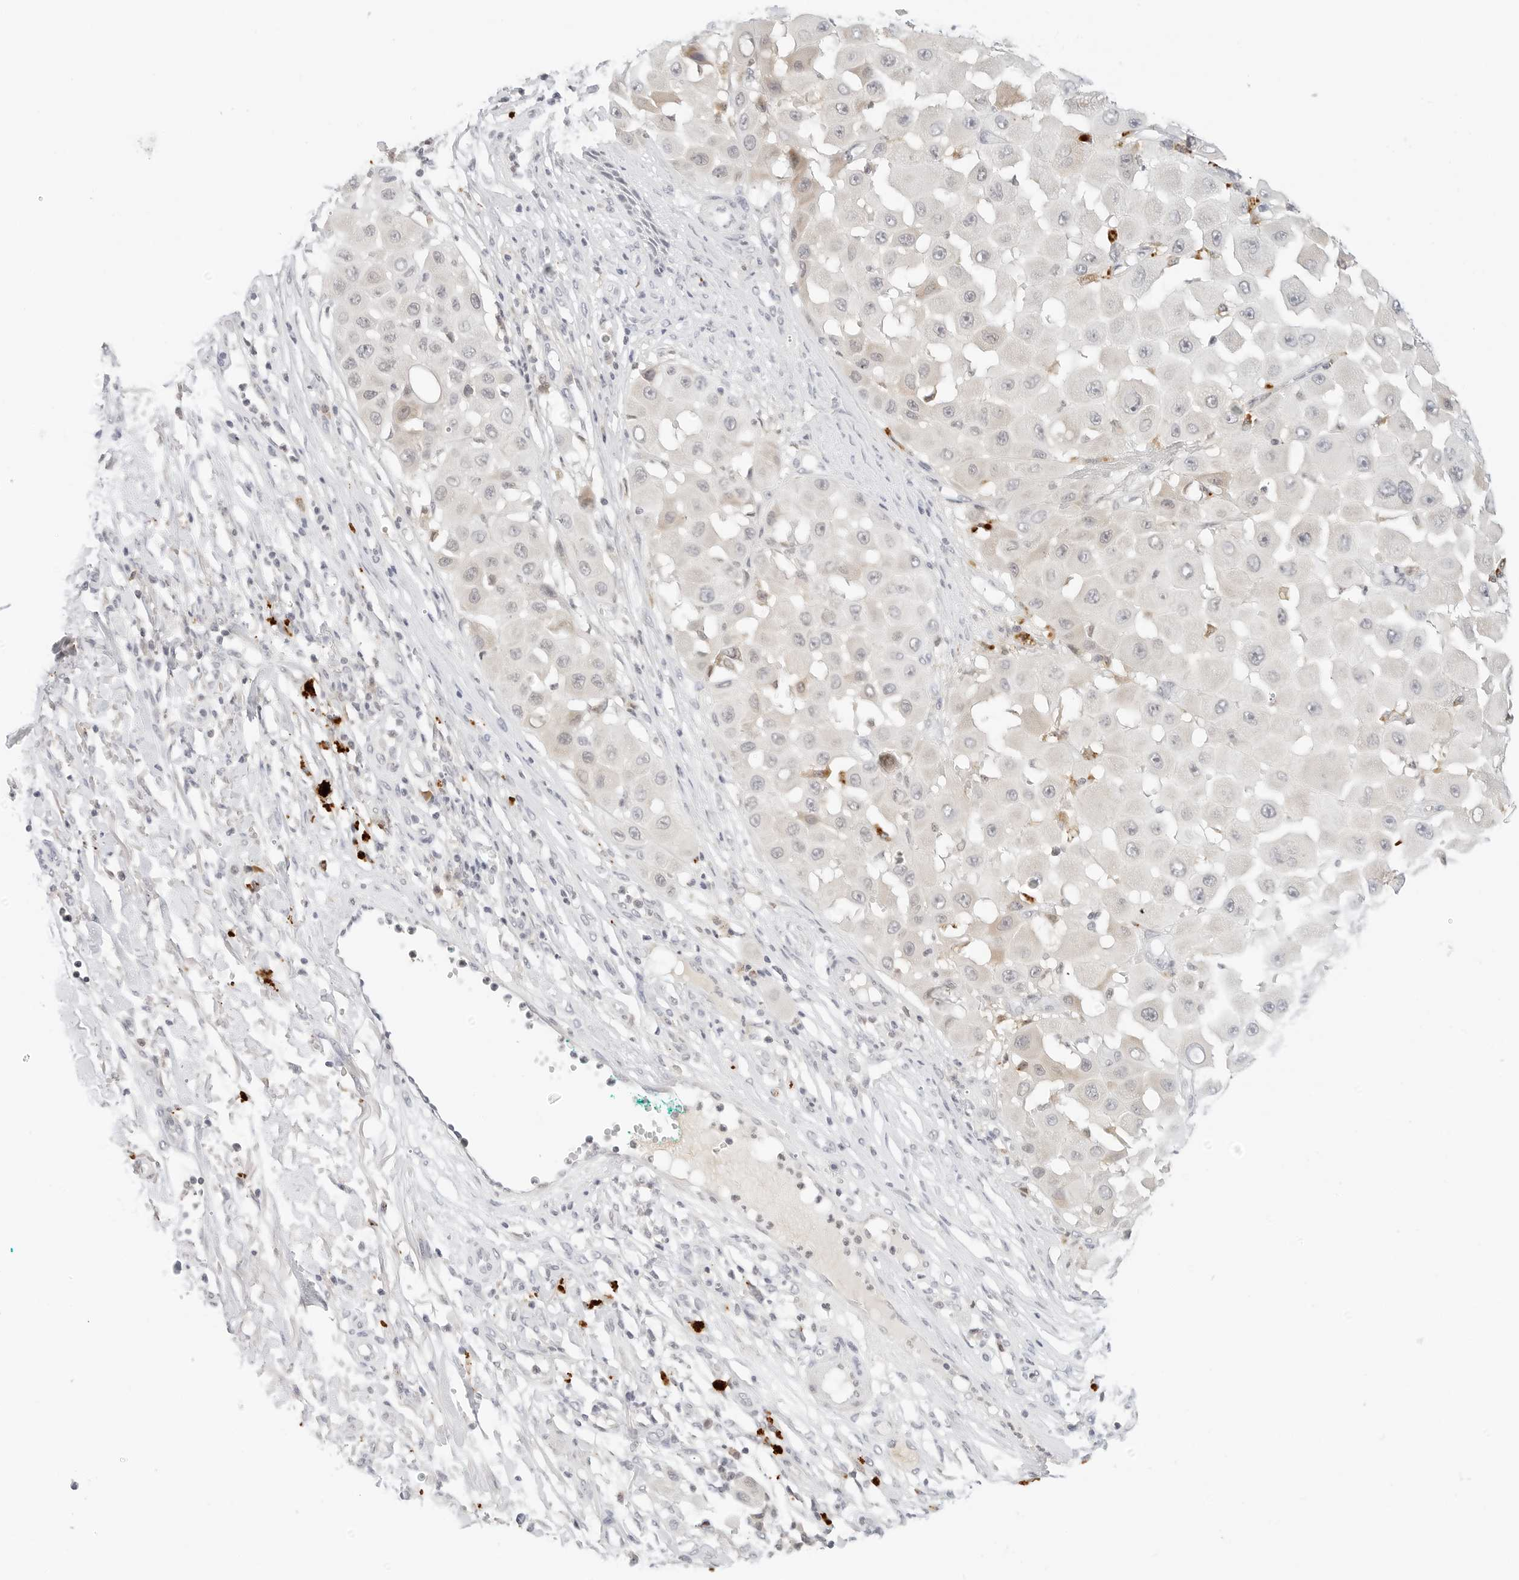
{"staining": {"intensity": "negative", "quantity": "none", "location": "none"}, "tissue": "melanoma", "cell_type": "Tumor cells", "image_type": "cancer", "snomed": [{"axis": "morphology", "description": "Malignant melanoma, NOS"}, {"axis": "topography", "description": "Skin"}], "caption": "The immunohistochemistry histopathology image has no significant expression in tumor cells of melanoma tissue.", "gene": "NEO1", "patient": {"sex": "female", "age": 81}}